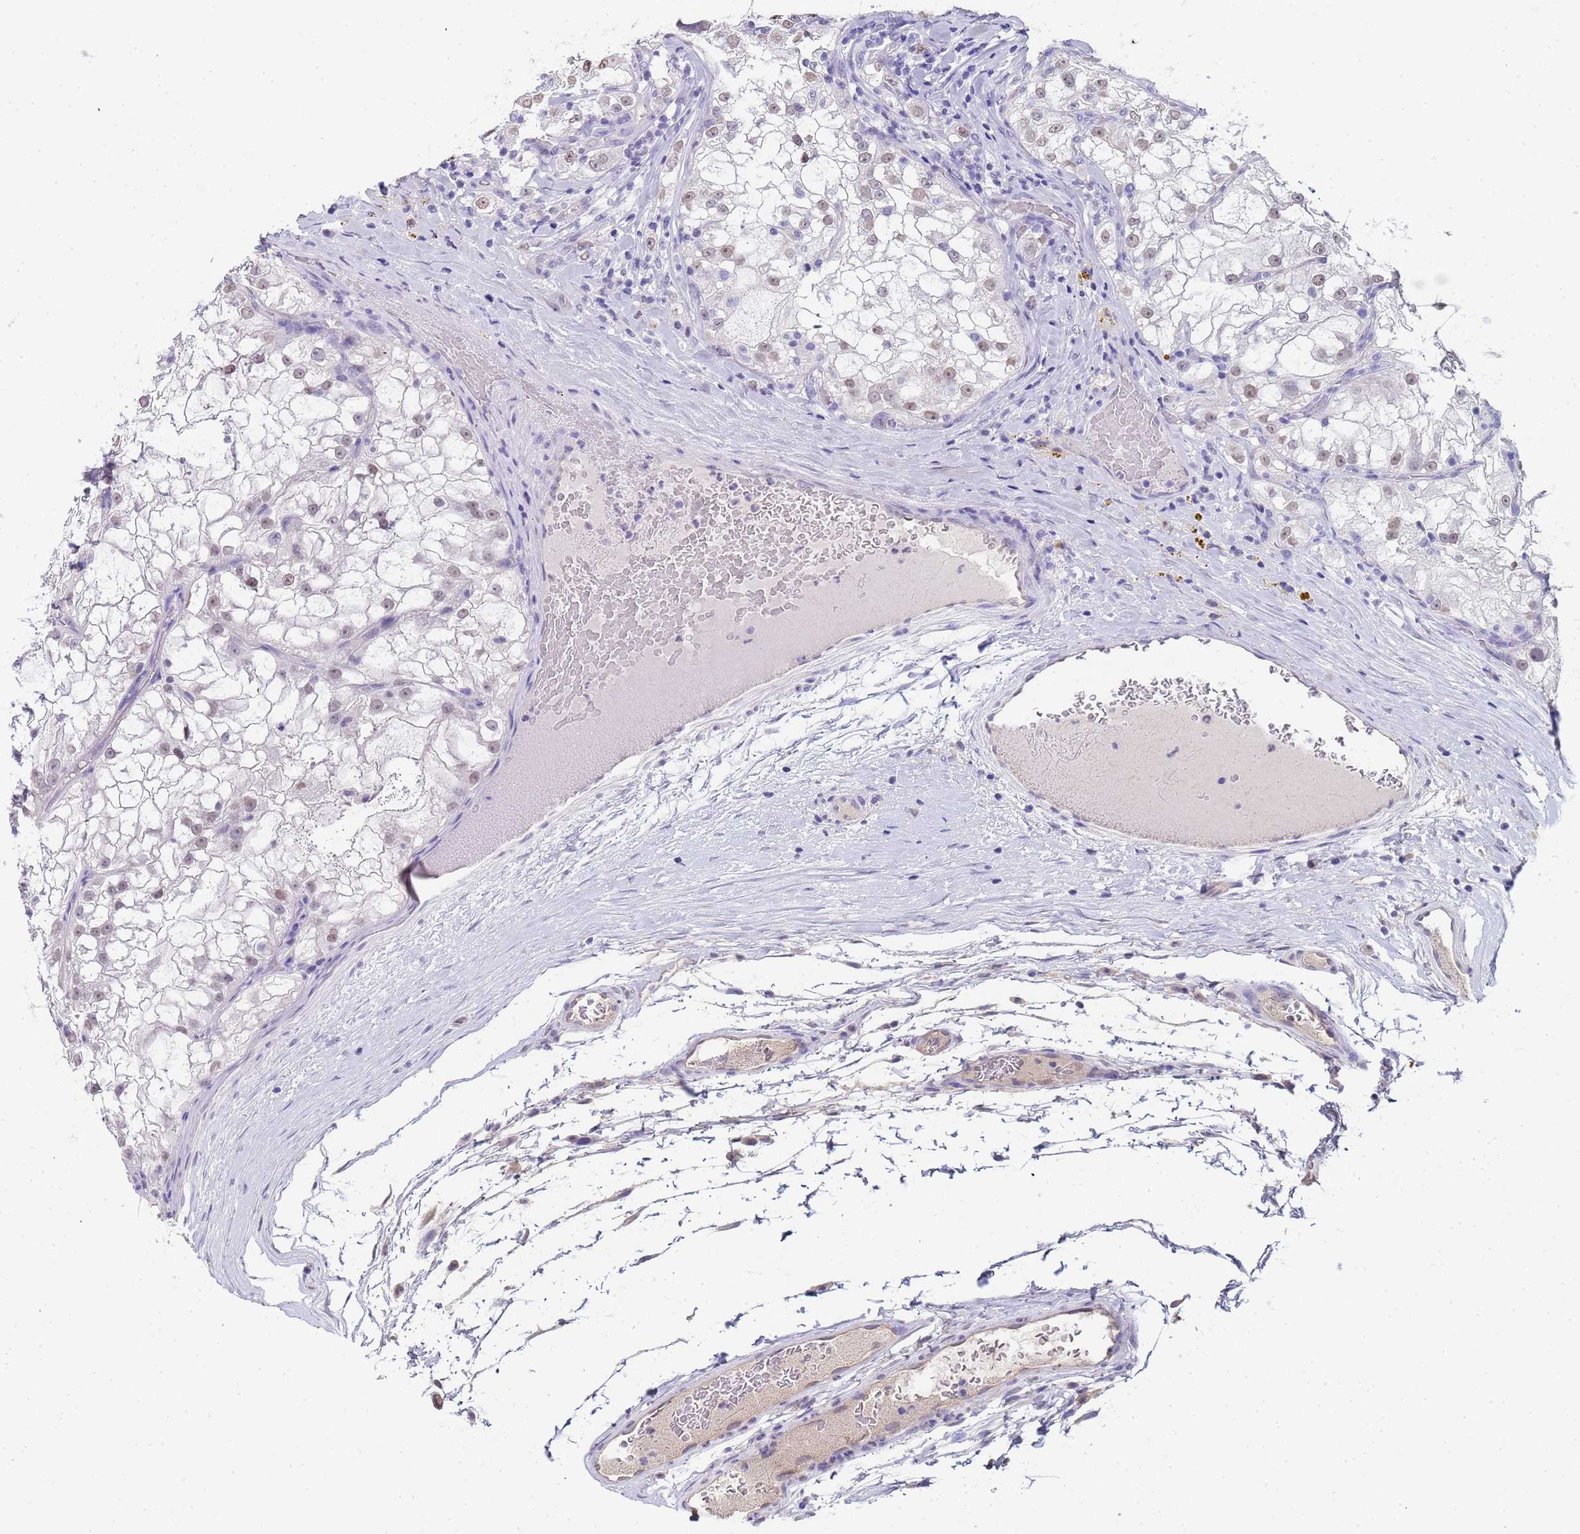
{"staining": {"intensity": "weak", "quantity": "25%-75%", "location": "nuclear"}, "tissue": "renal cancer", "cell_type": "Tumor cells", "image_type": "cancer", "snomed": [{"axis": "morphology", "description": "Adenocarcinoma, NOS"}, {"axis": "topography", "description": "Kidney"}], "caption": "Tumor cells show weak nuclear positivity in approximately 25%-75% of cells in renal cancer (adenocarcinoma).", "gene": "CTRC", "patient": {"sex": "female", "age": 72}}